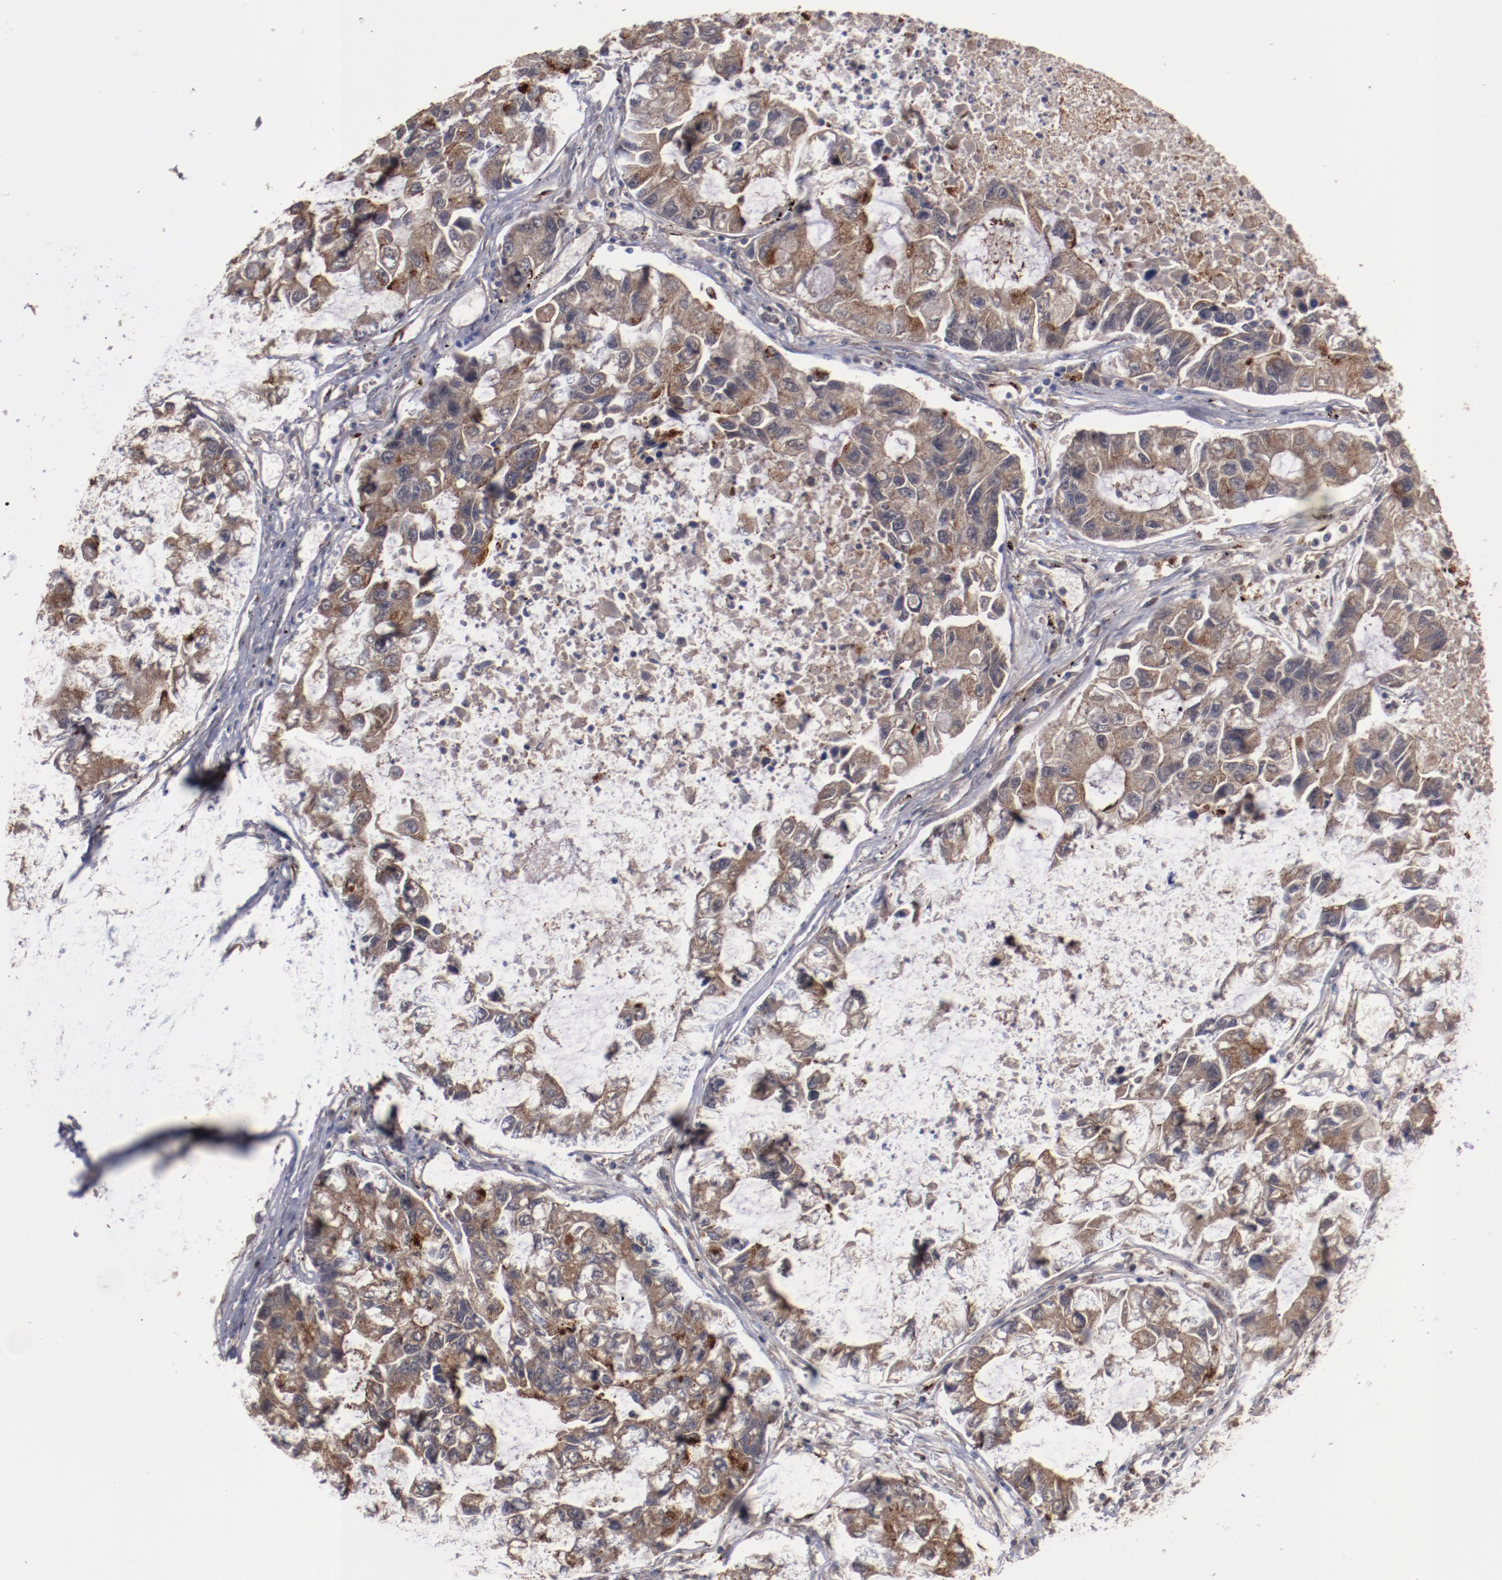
{"staining": {"intensity": "strong", "quantity": "<25%", "location": "cytoplasmic/membranous"}, "tissue": "lung cancer", "cell_type": "Tumor cells", "image_type": "cancer", "snomed": [{"axis": "morphology", "description": "Adenocarcinoma, NOS"}, {"axis": "topography", "description": "Lung"}], "caption": "Approximately <25% of tumor cells in lung adenocarcinoma demonstrate strong cytoplasmic/membranous protein positivity as visualized by brown immunohistochemical staining.", "gene": "DIPK2B", "patient": {"sex": "female", "age": 51}}